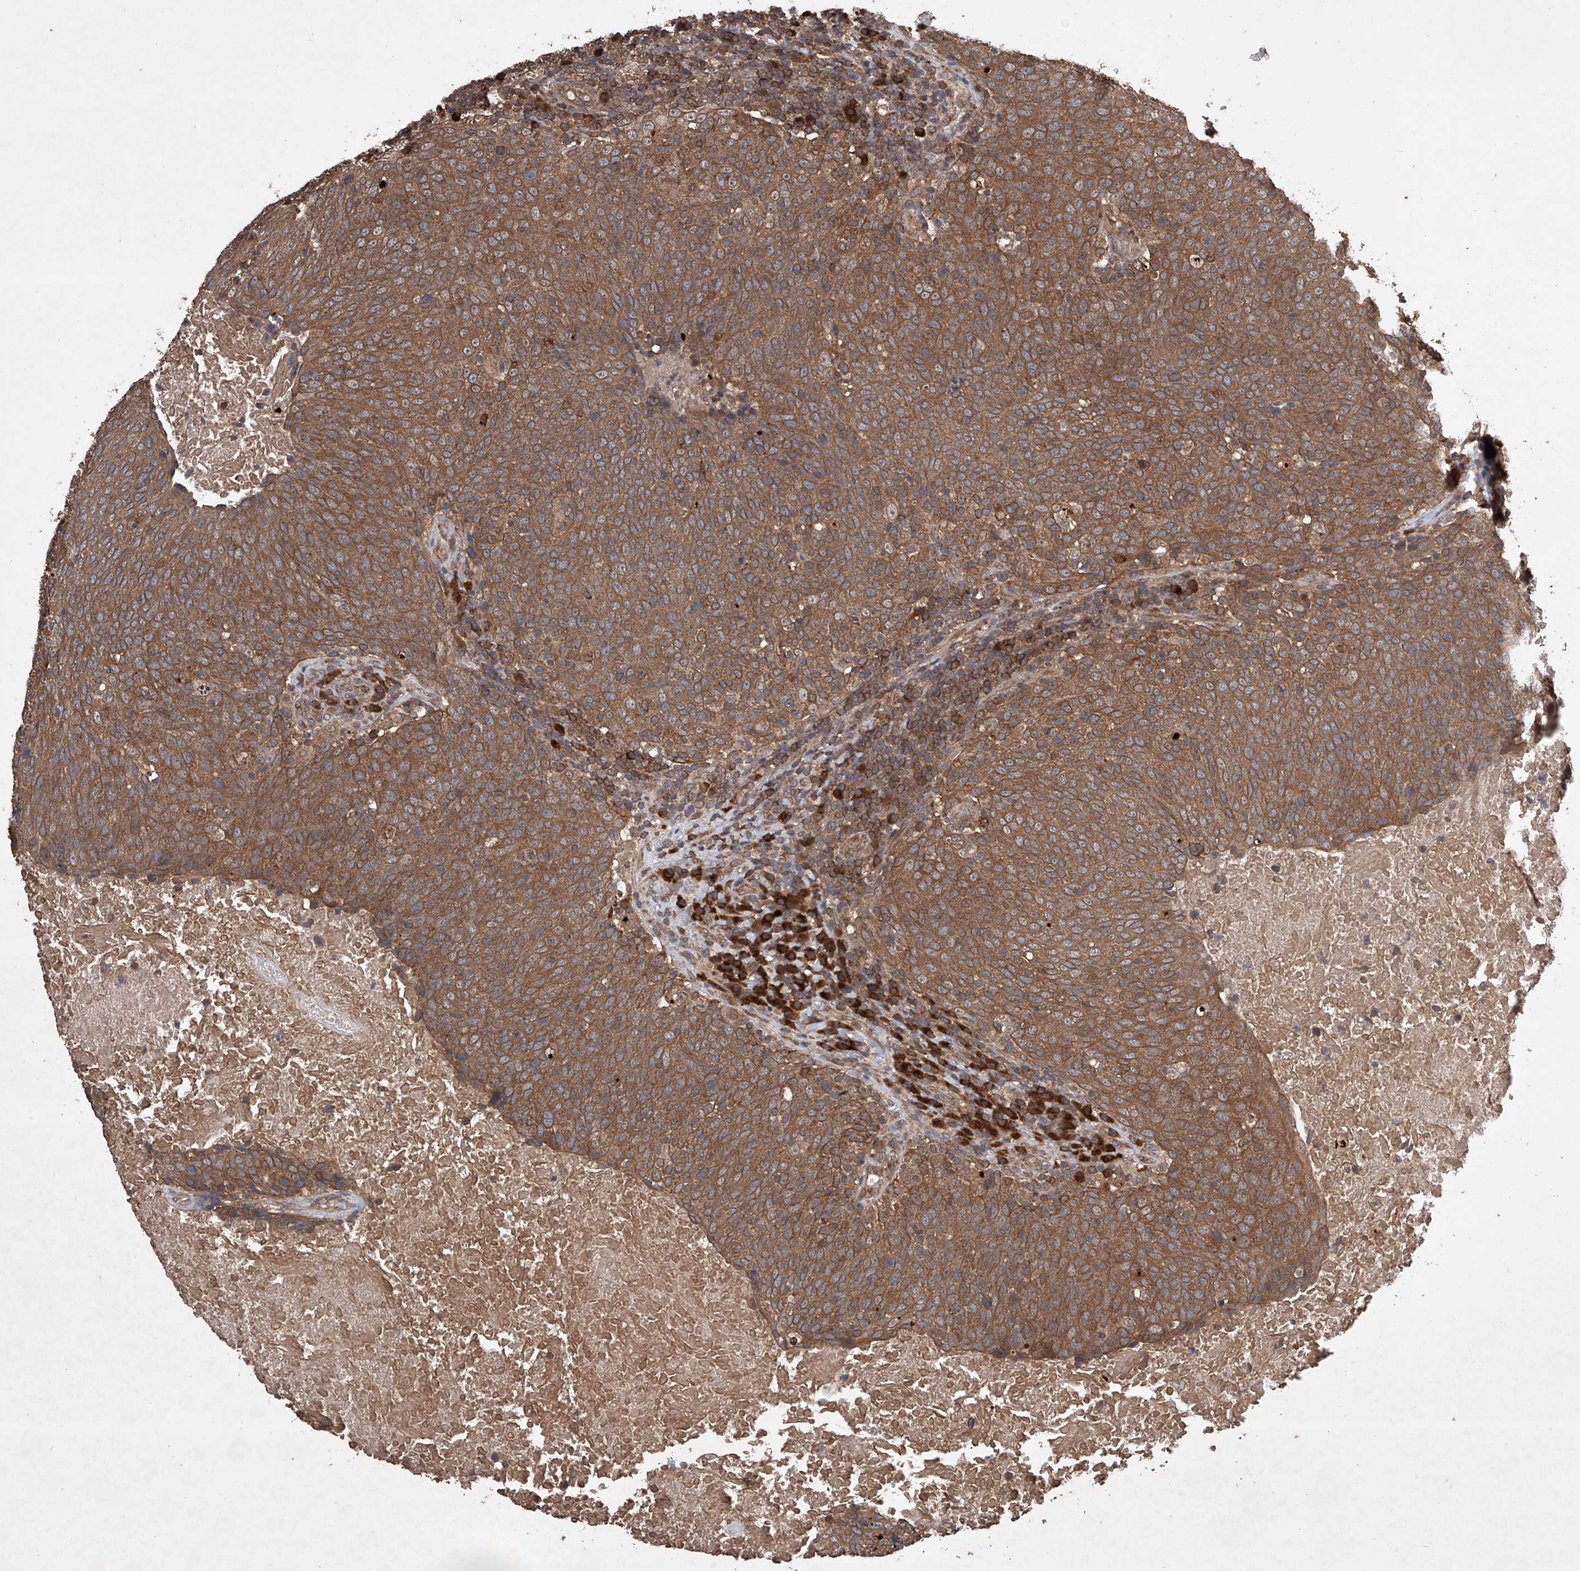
{"staining": {"intensity": "strong", "quantity": ">75%", "location": "cytoplasmic/membranous"}, "tissue": "head and neck cancer", "cell_type": "Tumor cells", "image_type": "cancer", "snomed": [{"axis": "morphology", "description": "Squamous cell carcinoma, NOS"}, {"axis": "morphology", "description": "Squamous cell carcinoma, metastatic, NOS"}, {"axis": "topography", "description": "Lymph node"}, {"axis": "topography", "description": "Head-Neck"}], "caption": "Head and neck metastatic squamous cell carcinoma tissue demonstrates strong cytoplasmic/membranous staining in approximately >75% of tumor cells", "gene": "LURAP1", "patient": {"sex": "male", "age": 62}}